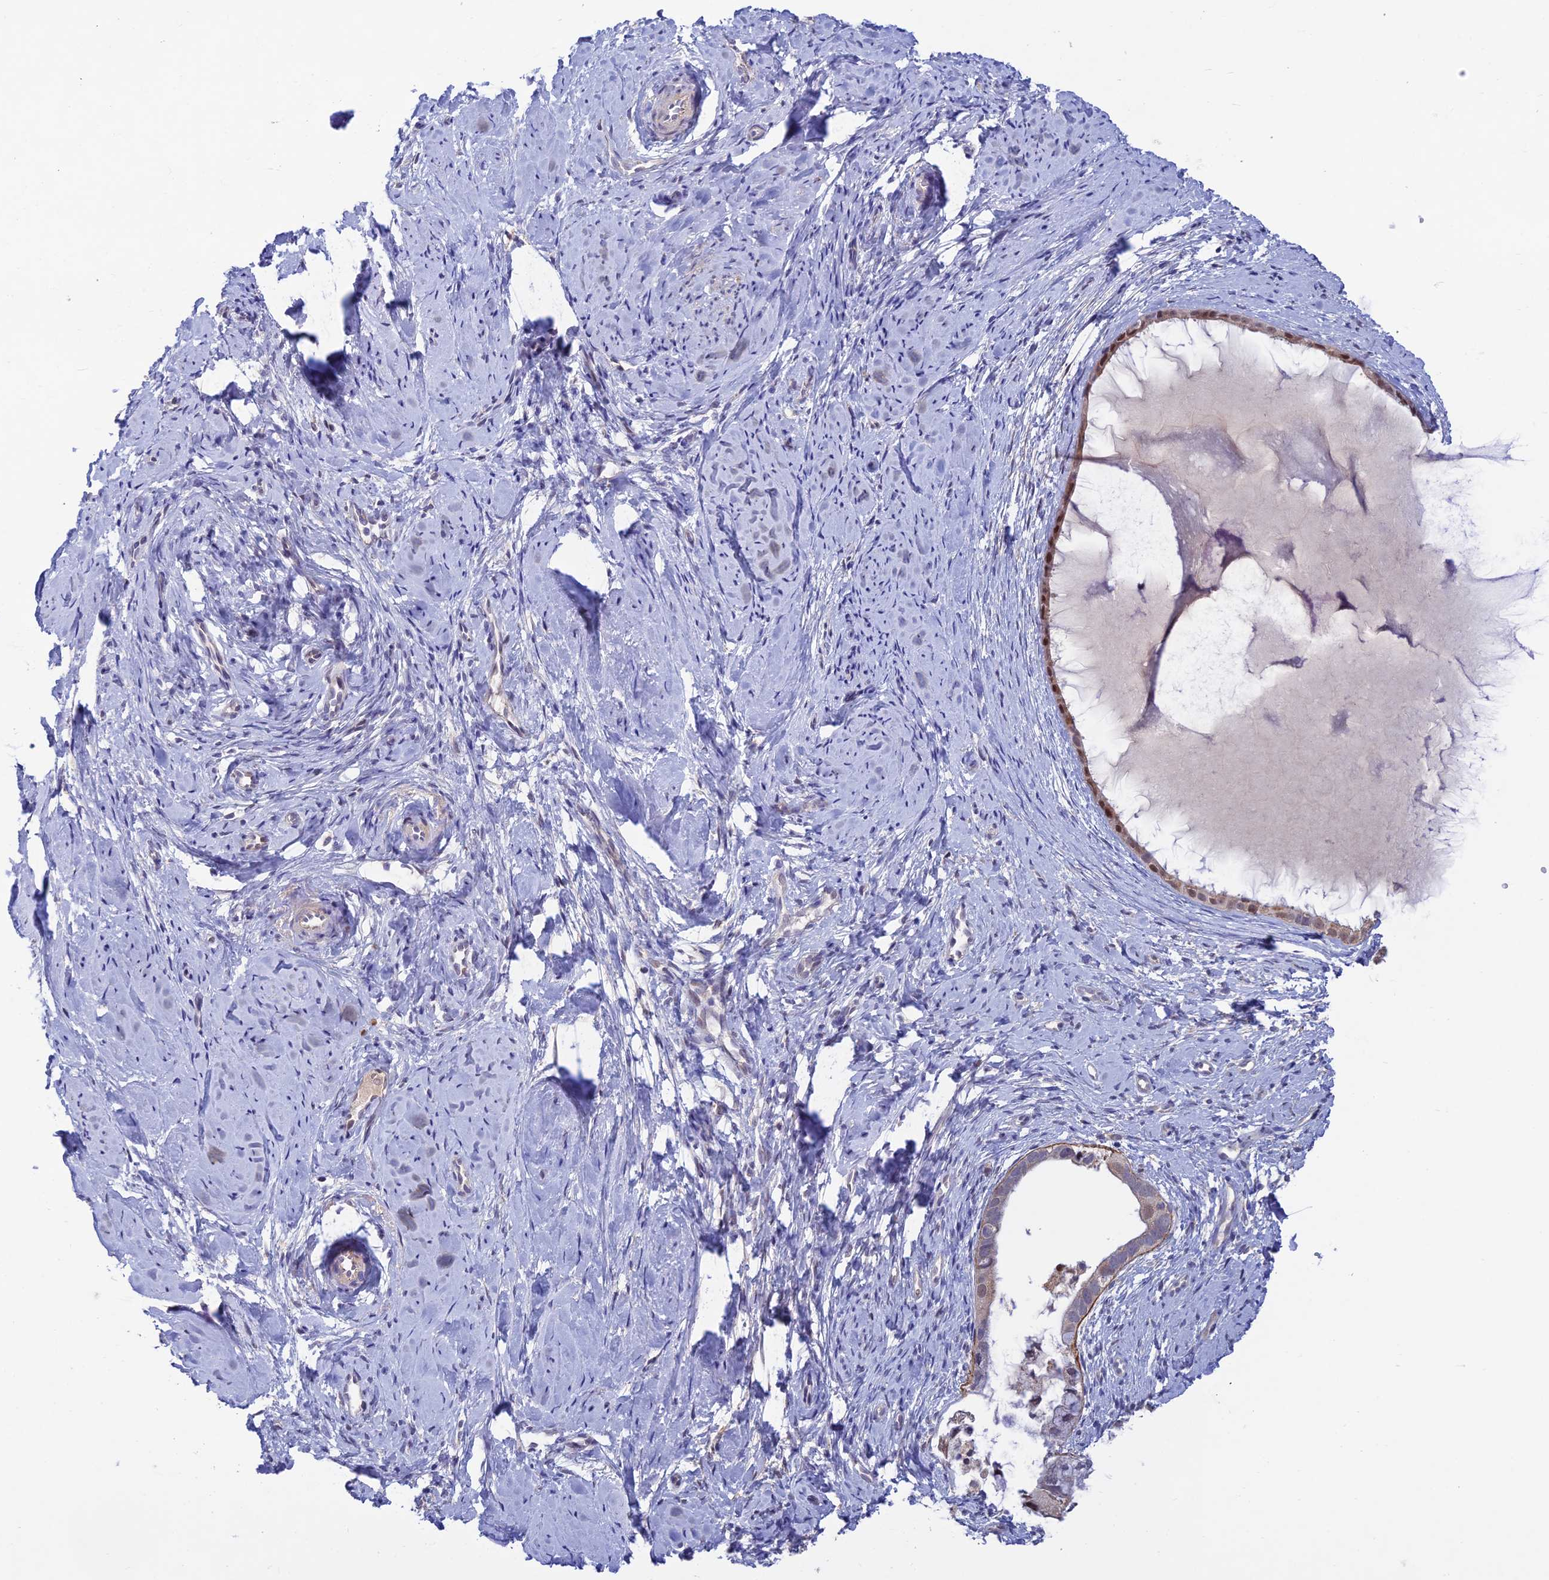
{"staining": {"intensity": "moderate", "quantity": ">75%", "location": "cytoplasmic/membranous,nuclear"}, "tissue": "cervix", "cell_type": "Glandular cells", "image_type": "normal", "snomed": [{"axis": "morphology", "description": "Normal tissue, NOS"}, {"axis": "topography", "description": "Cervix"}], "caption": "DAB (3,3'-diaminobenzidine) immunohistochemical staining of benign human cervix reveals moderate cytoplasmic/membranous,nuclear protein staining in approximately >75% of glandular cells.", "gene": "FASTKD5", "patient": {"sex": "female", "age": 57}}